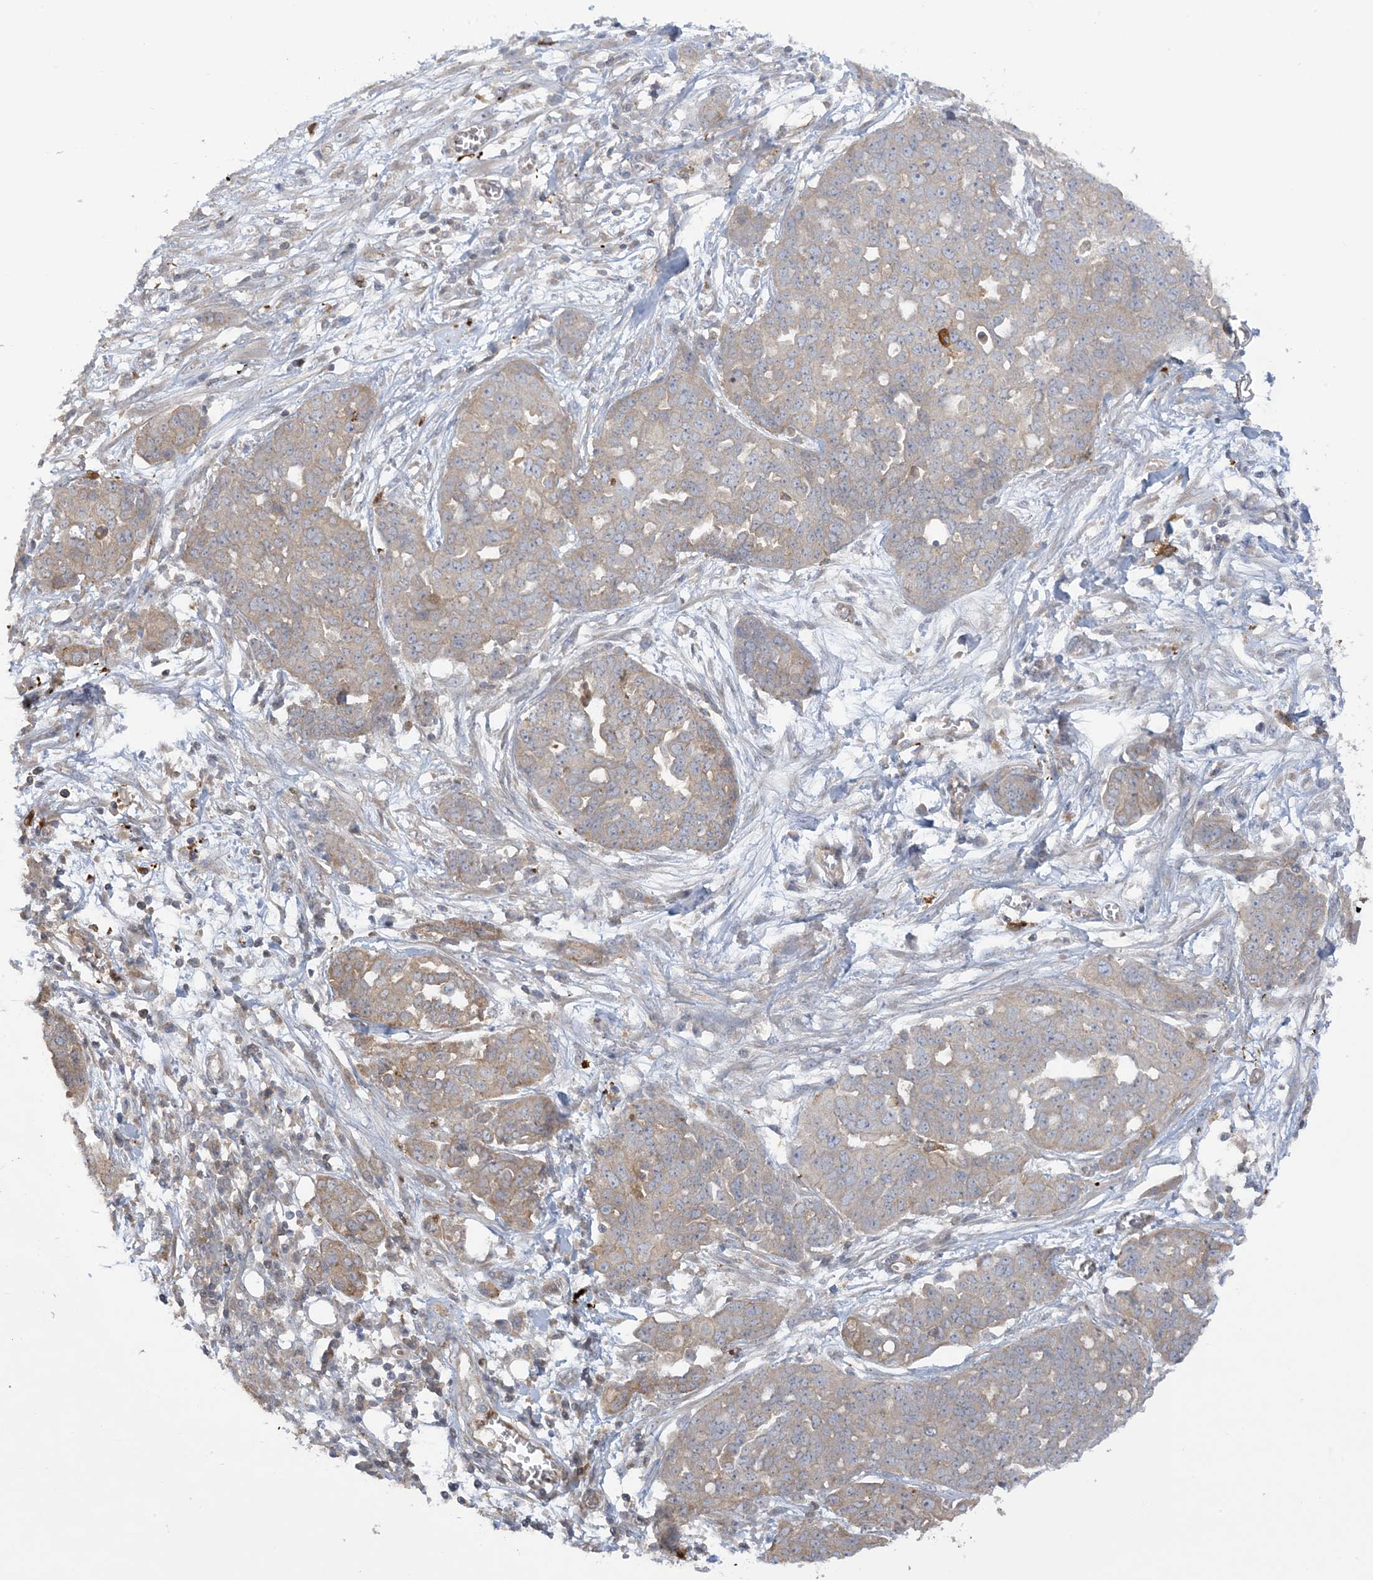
{"staining": {"intensity": "weak", "quantity": "<25%", "location": "cytoplasmic/membranous"}, "tissue": "ovarian cancer", "cell_type": "Tumor cells", "image_type": "cancer", "snomed": [{"axis": "morphology", "description": "Cystadenocarcinoma, serous, NOS"}, {"axis": "topography", "description": "Soft tissue"}, {"axis": "topography", "description": "Ovary"}], "caption": "This is an immunohistochemistry (IHC) micrograph of ovarian serous cystadenocarcinoma. There is no staining in tumor cells.", "gene": "ICMT", "patient": {"sex": "female", "age": 57}}